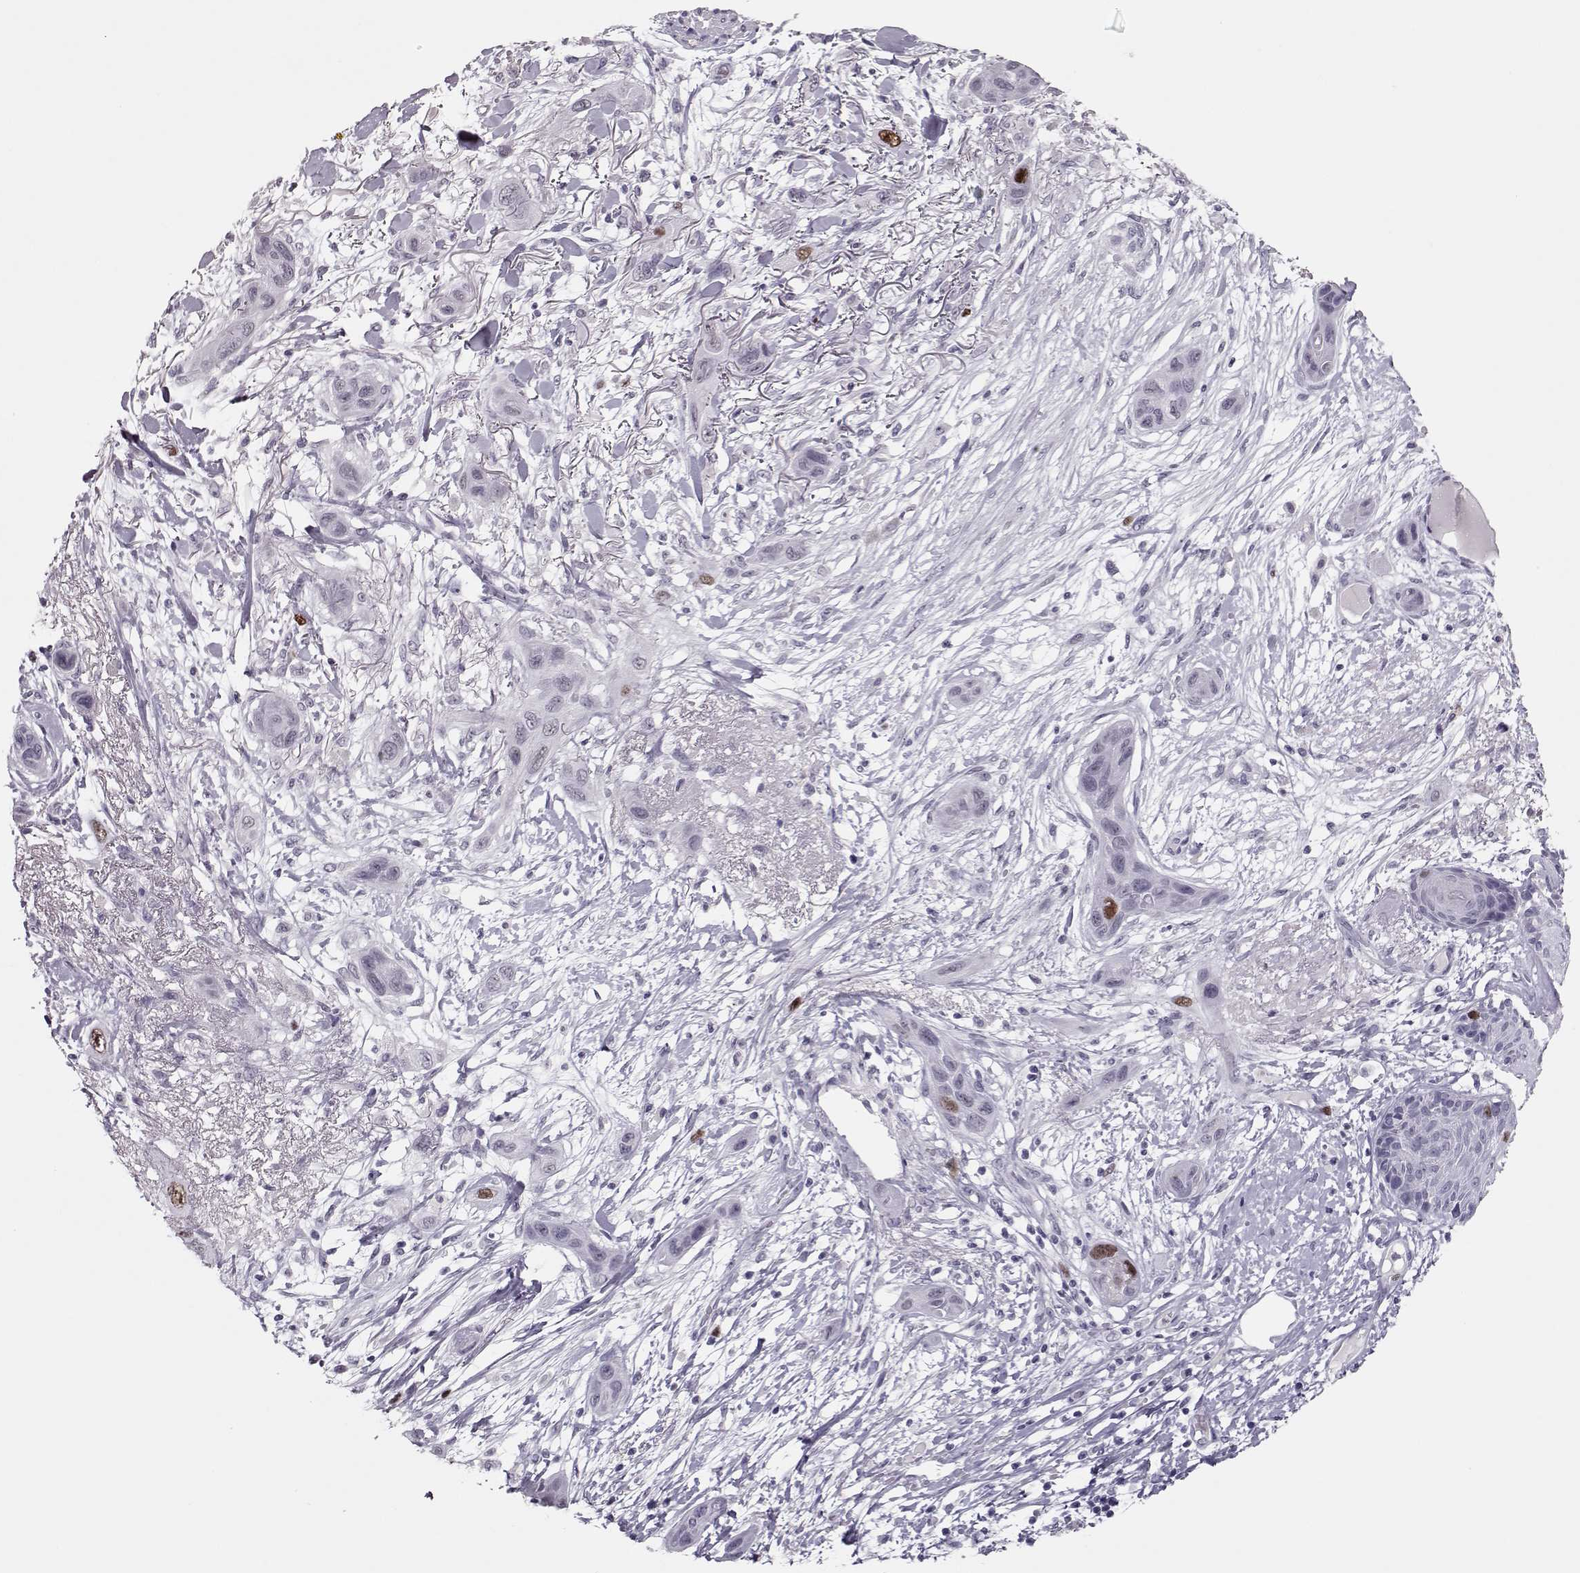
{"staining": {"intensity": "moderate", "quantity": "<25%", "location": "nuclear"}, "tissue": "skin cancer", "cell_type": "Tumor cells", "image_type": "cancer", "snomed": [{"axis": "morphology", "description": "Squamous cell carcinoma, NOS"}, {"axis": "topography", "description": "Skin"}], "caption": "A brown stain labels moderate nuclear positivity of a protein in human skin cancer (squamous cell carcinoma) tumor cells.", "gene": "SGO1", "patient": {"sex": "male", "age": 79}}